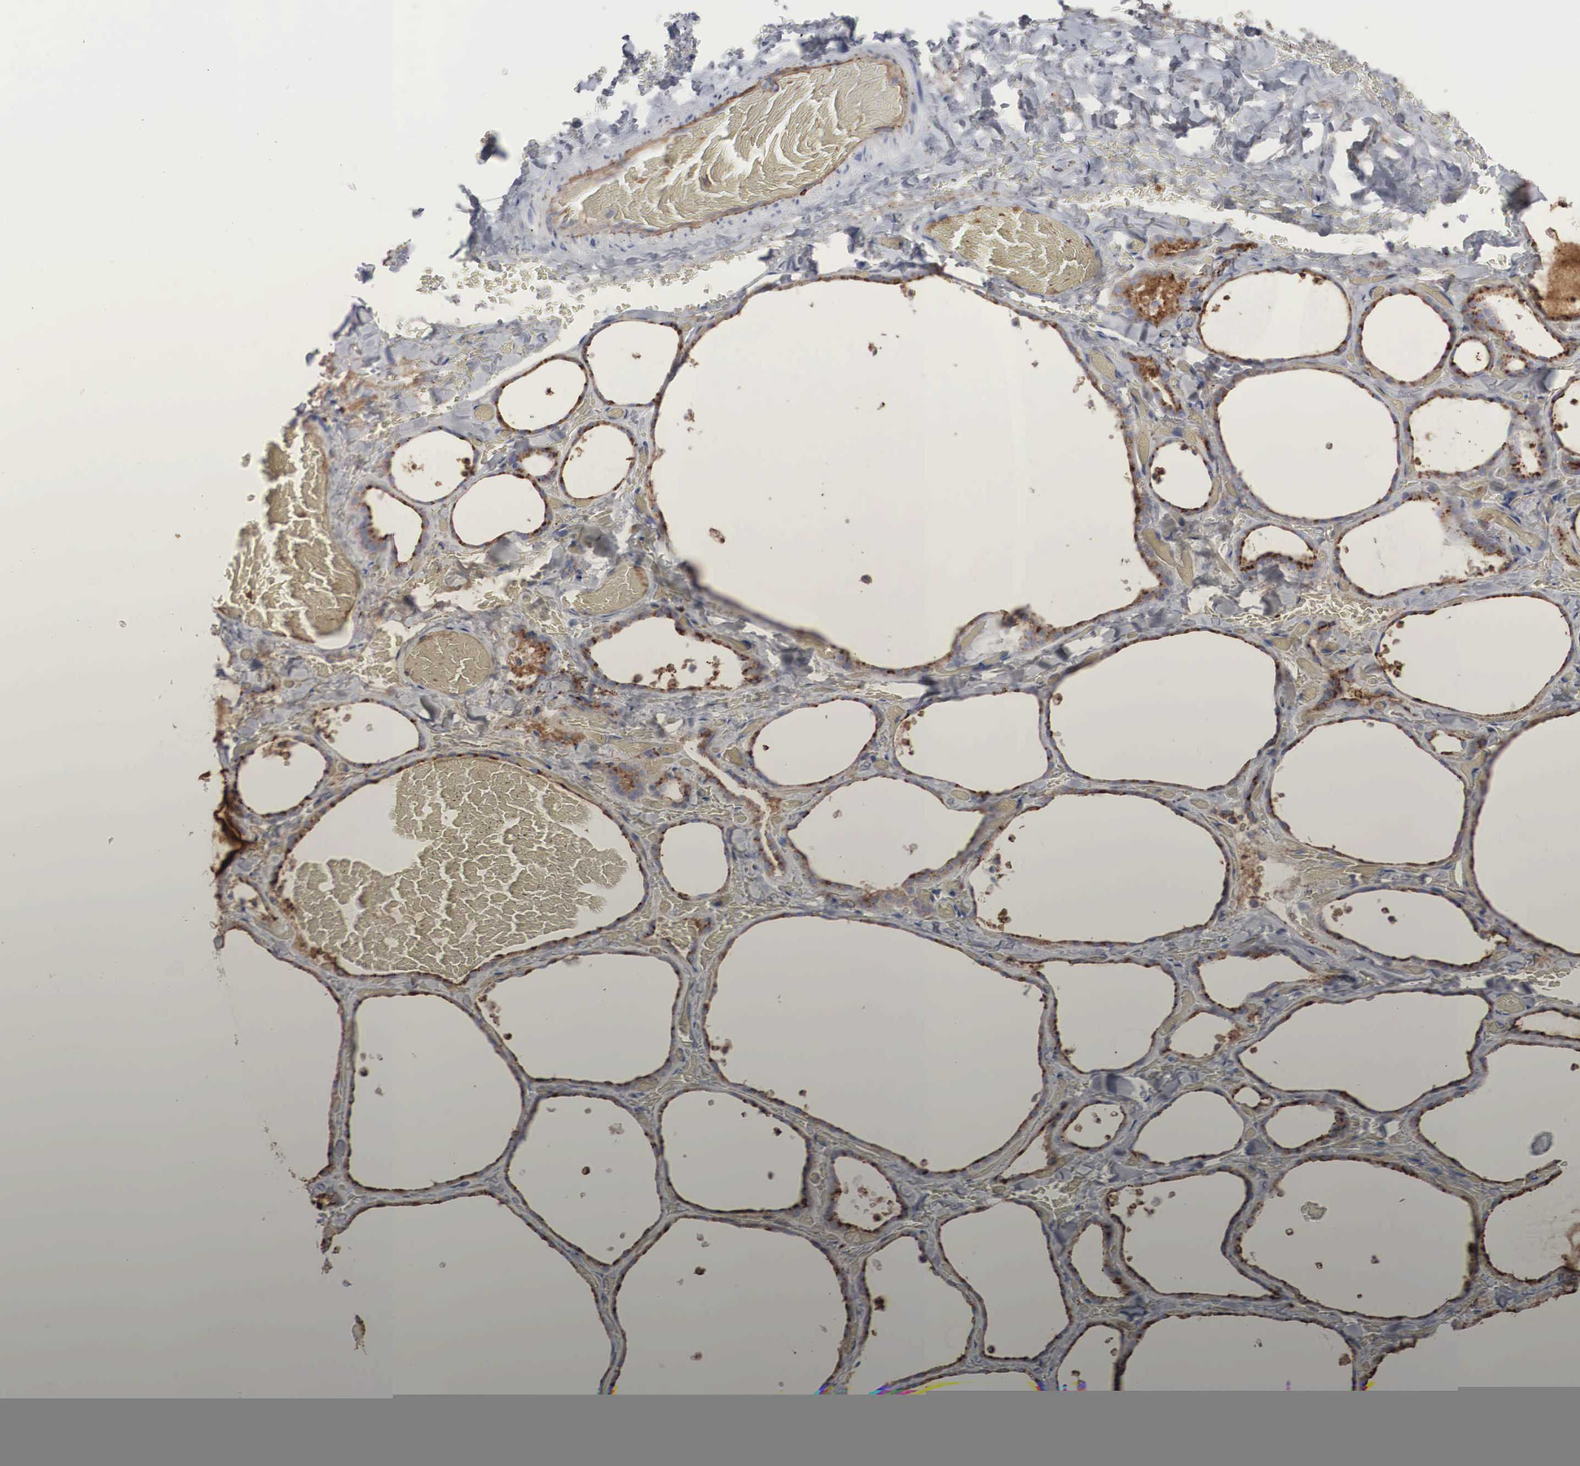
{"staining": {"intensity": "strong", "quantity": ">75%", "location": "cytoplasmic/membranous"}, "tissue": "thyroid gland", "cell_type": "Glandular cells", "image_type": "normal", "snomed": [{"axis": "morphology", "description": "Normal tissue, NOS"}, {"axis": "topography", "description": "Thyroid gland"}], "caption": "Immunohistochemistry staining of benign thyroid gland, which demonstrates high levels of strong cytoplasmic/membranous positivity in about >75% of glandular cells indicating strong cytoplasmic/membranous protein expression. The staining was performed using DAB (brown) for protein detection and nuclei were counterstained in hematoxylin (blue).", "gene": "LGALS3BP", "patient": {"sex": "male", "age": 34}}